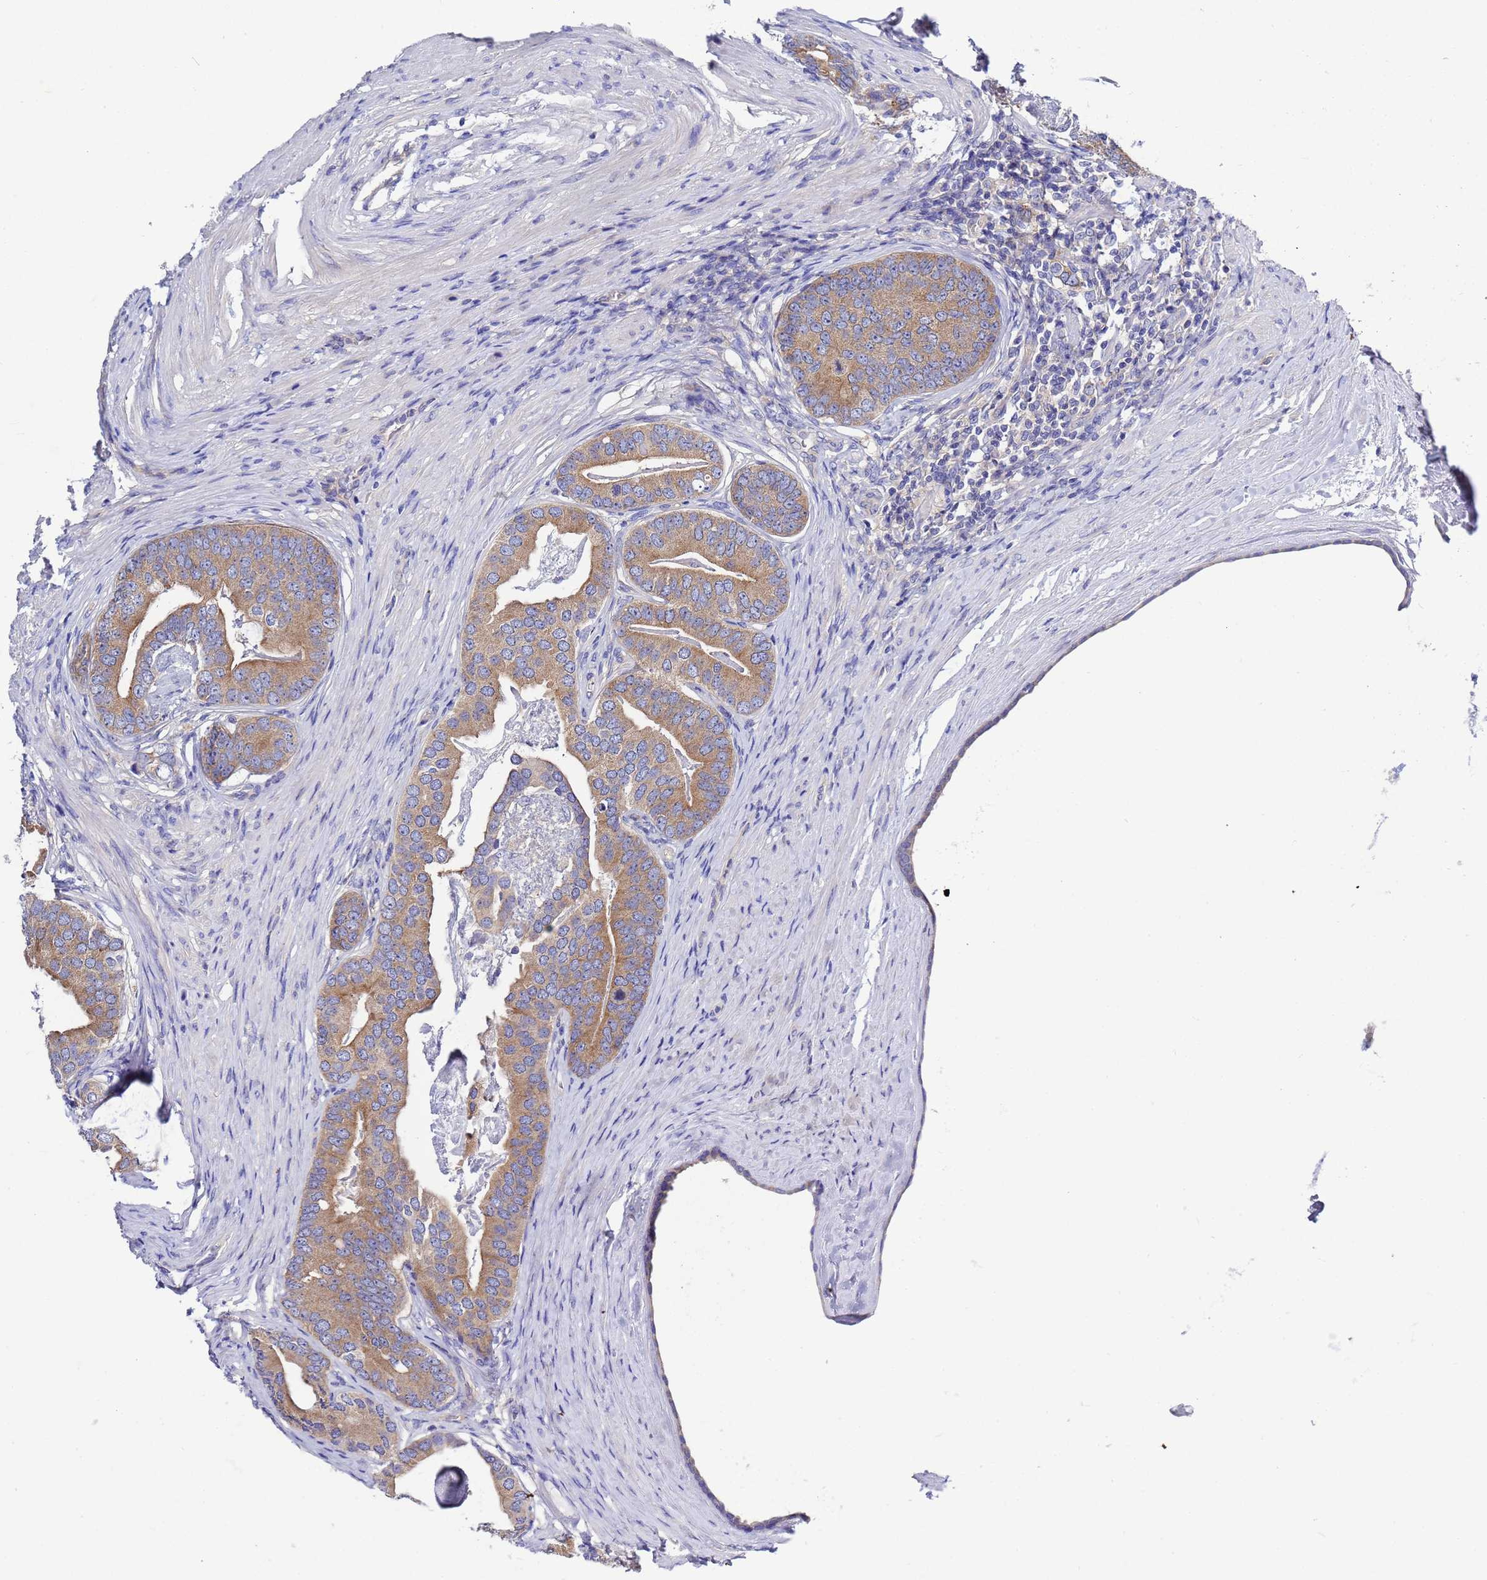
{"staining": {"intensity": "moderate", "quantity": ">75%", "location": "cytoplasmic/membranous"}, "tissue": "prostate cancer", "cell_type": "Tumor cells", "image_type": "cancer", "snomed": [{"axis": "morphology", "description": "Adenocarcinoma, Low grade"}, {"axis": "topography", "description": "Prostate"}], "caption": "The micrograph shows a brown stain indicating the presence of a protein in the cytoplasmic/membranous of tumor cells in low-grade adenocarcinoma (prostate).", "gene": "RC3H2", "patient": {"sex": "male", "age": 71}}